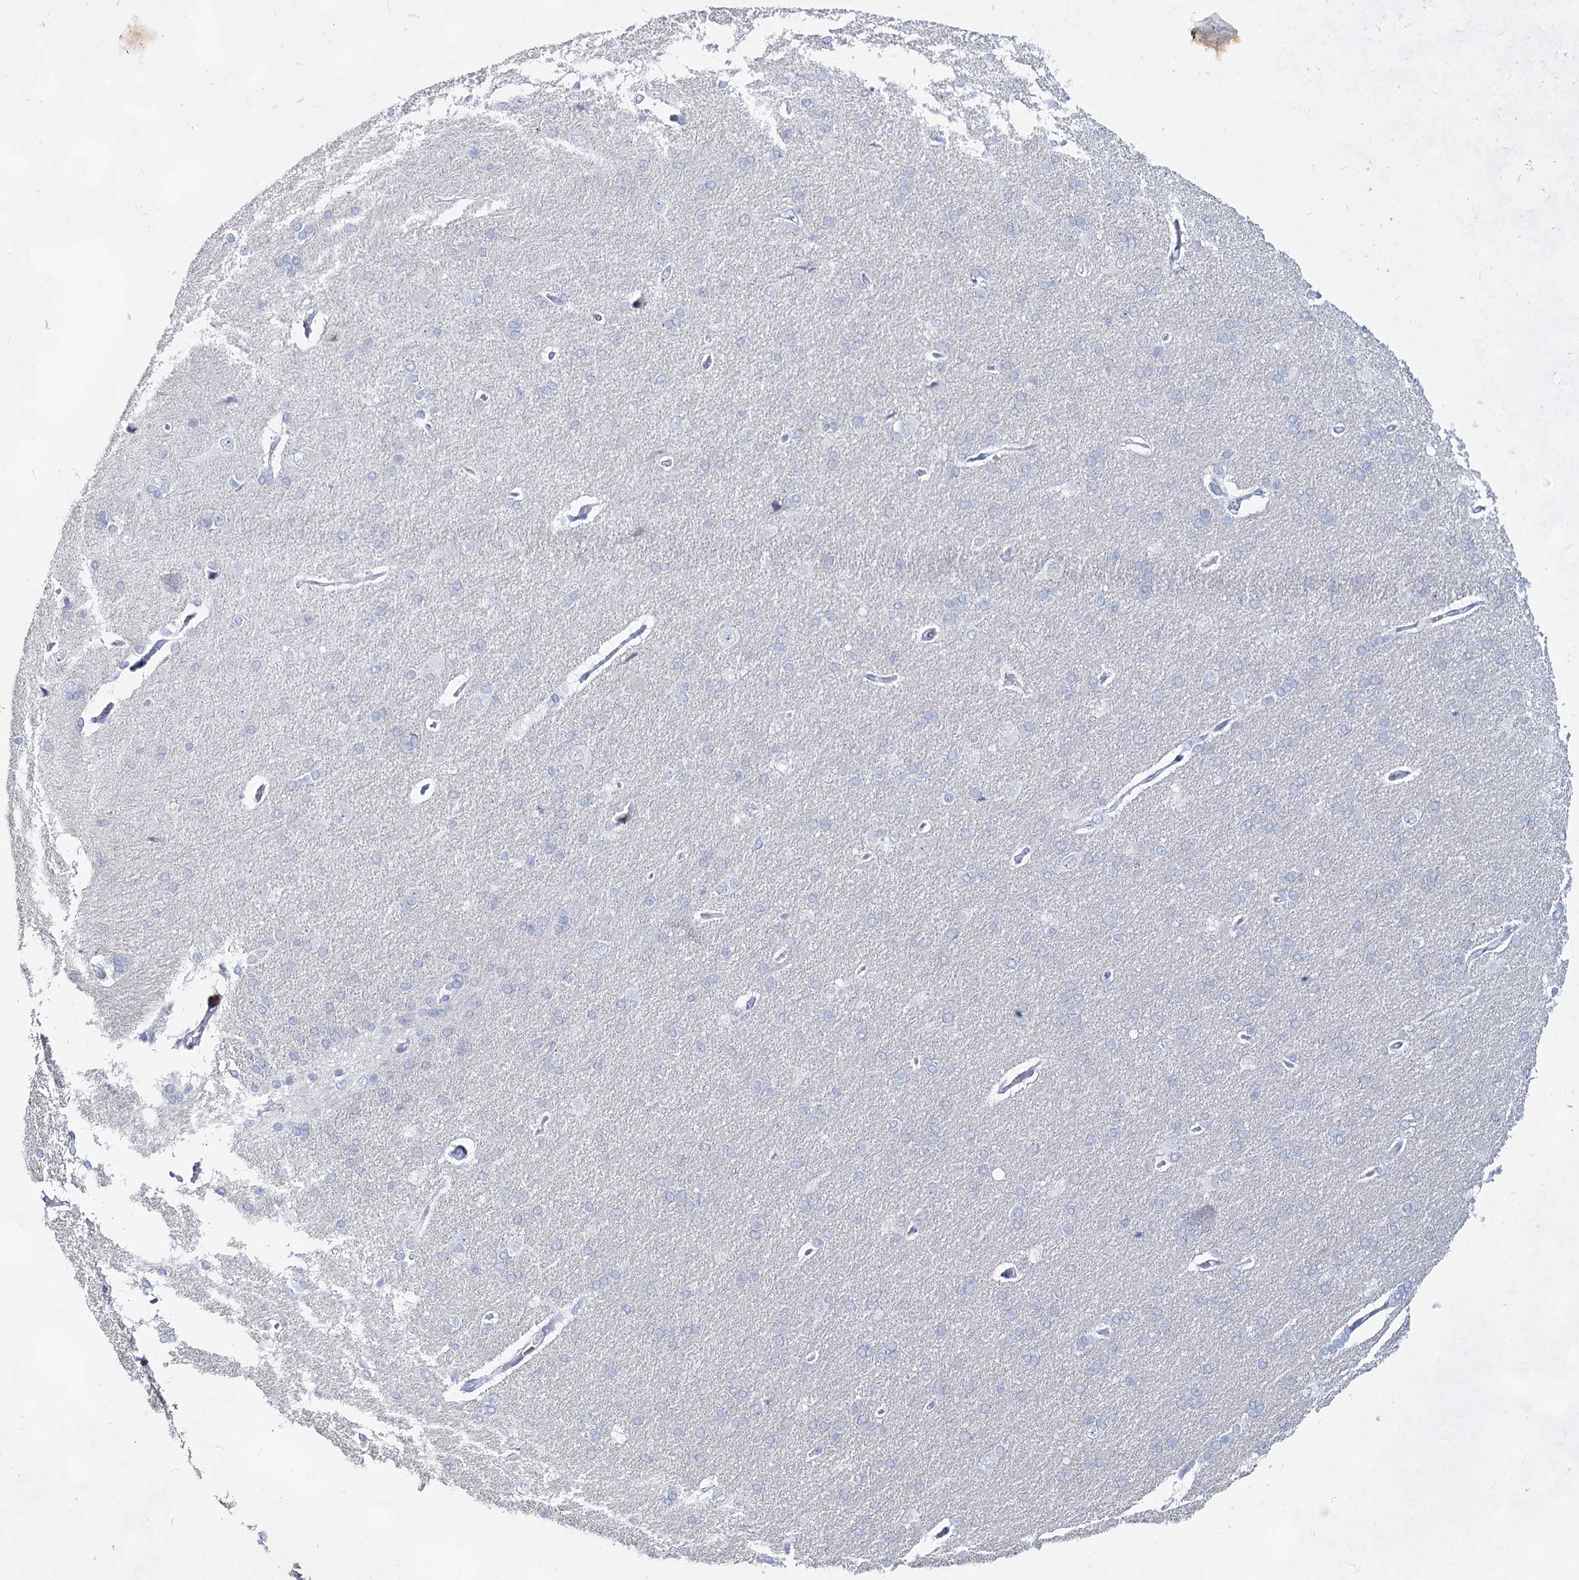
{"staining": {"intensity": "negative", "quantity": "none", "location": "none"}, "tissue": "cerebral cortex", "cell_type": "Endothelial cells", "image_type": "normal", "snomed": [{"axis": "morphology", "description": "Normal tissue, NOS"}, {"axis": "topography", "description": "Cerebral cortex"}], "caption": "Cerebral cortex stained for a protein using immunohistochemistry (IHC) exhibits no expression endothelial cells.", "gene": "SLC17A2", "patient": {"sex": "male", "age": 62}}